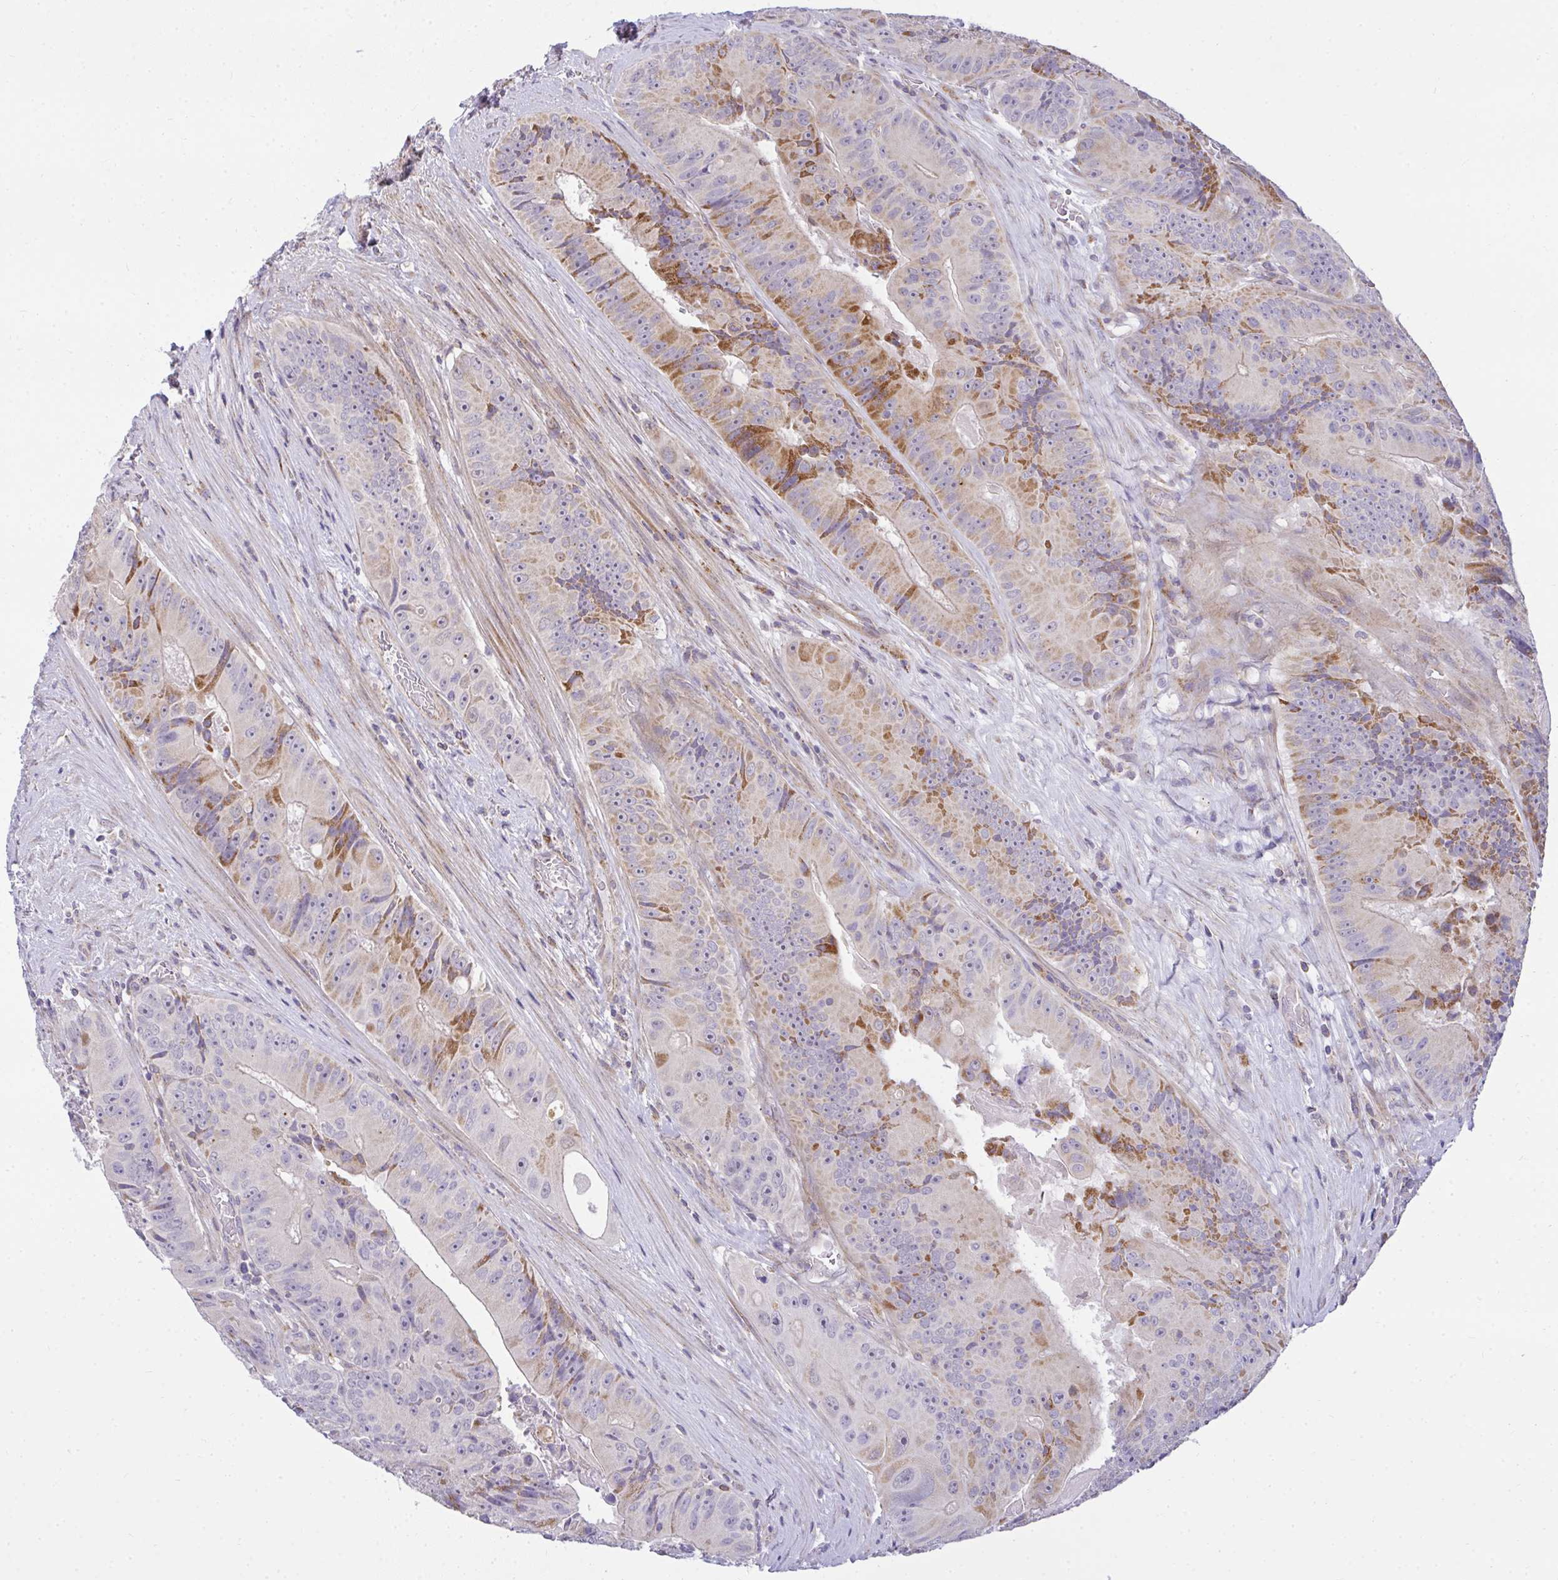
{"staining": {"intensity": "moderate", "quantity": "<25%", "location": "cytoplasmic/membranous"}, "tissue": "colorectal cancer", "cell_type": "Tumor cells", "image_type": "cancer", "snomed": [{"axis": "morphology", "description": "Adenocarcinoma, NOS"}, {"axis": "topography", "description": "Colon"}], "caption": "A low amount of moderate cytoplasmic/membranous positivity is present in approximately <25% of tumor cells in adenocarcinoma (colorectal) tissue. (DAB IHC with brightfield microscopy, high magnification).", "gene": "SRRM4", "patient": {"sex": "female", "age": 86}}